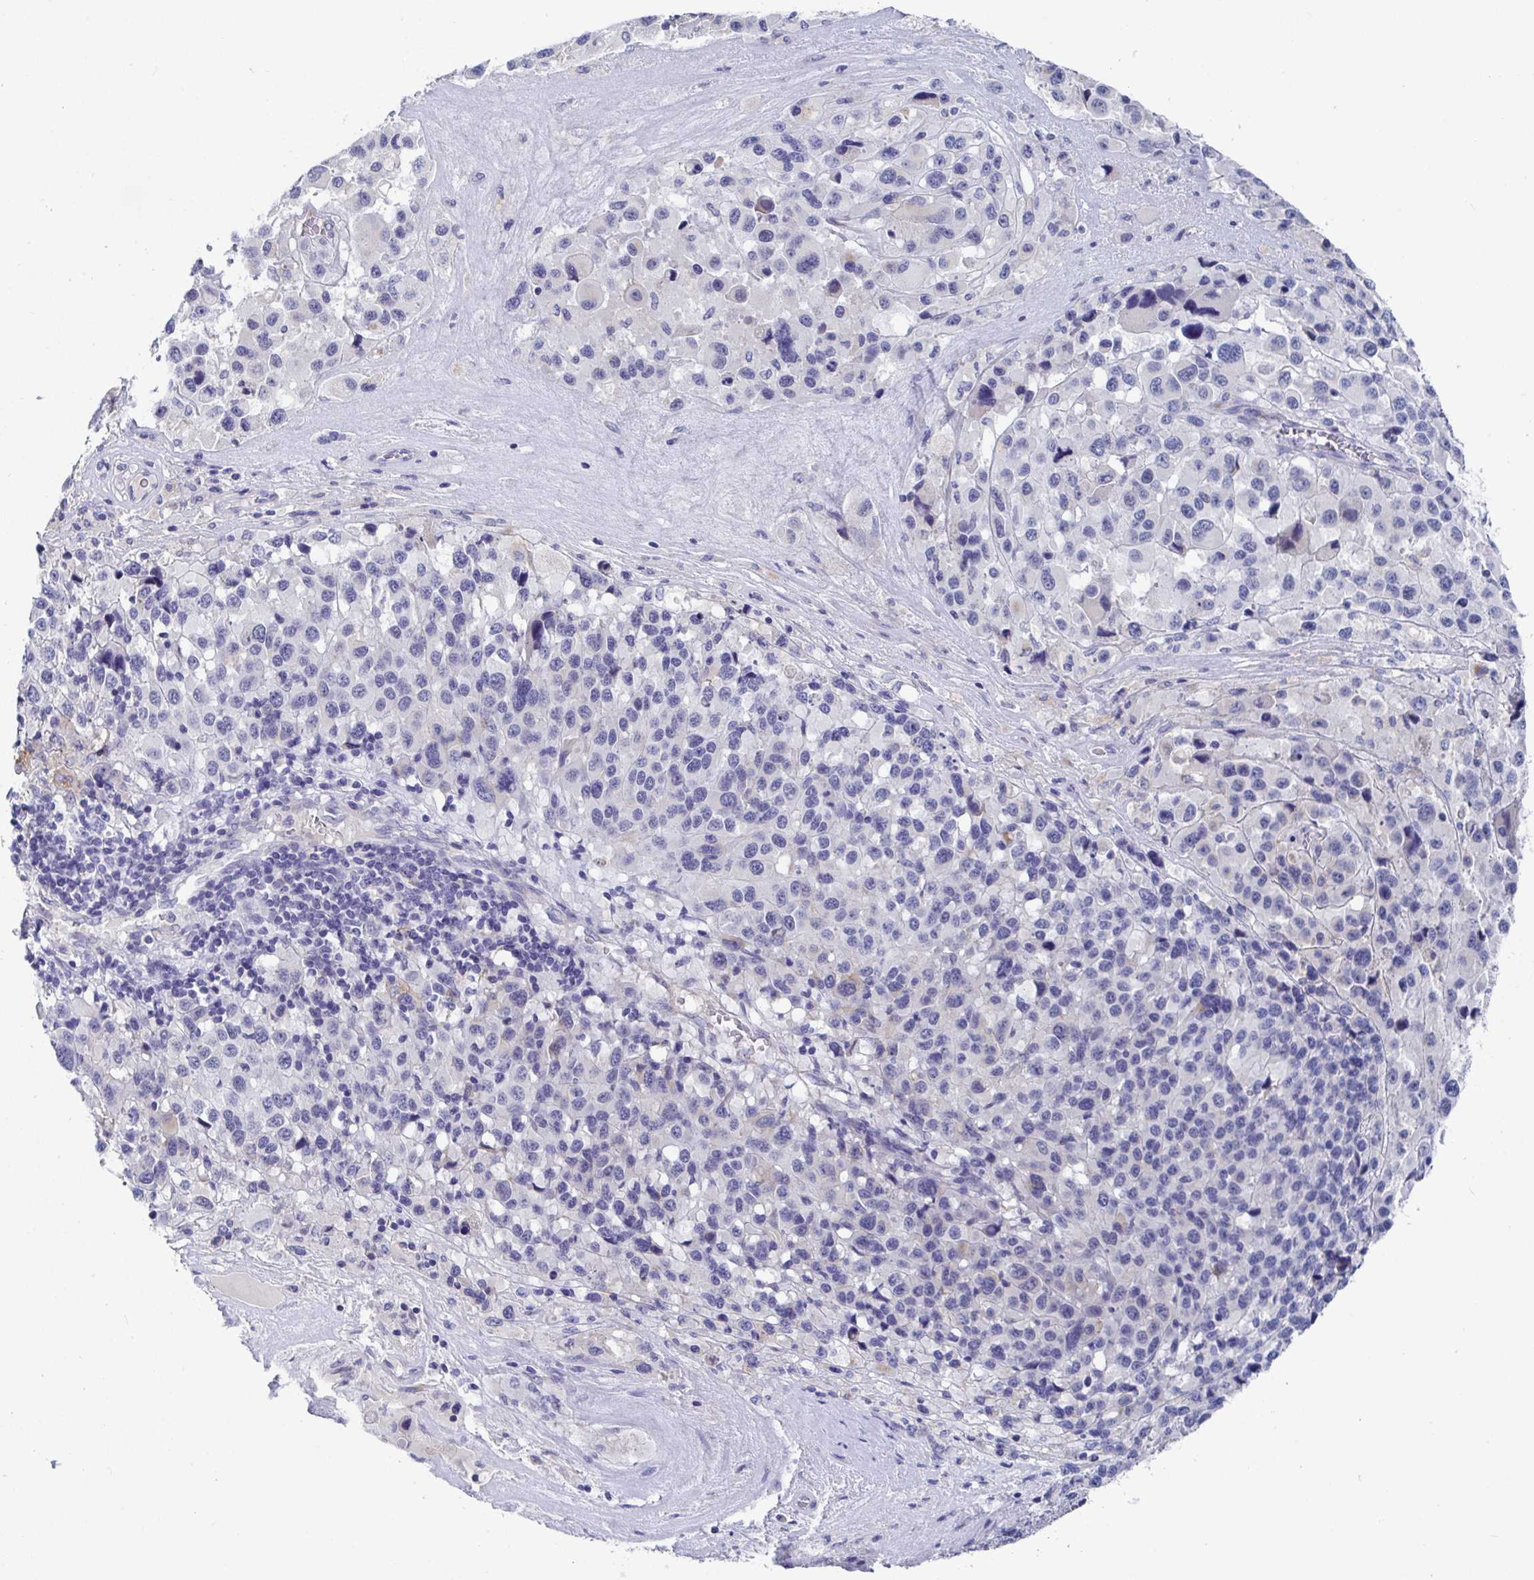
{"staining": {"intensity": "negative", "quantity": "none", "location": "none"}, "tissue": "melanoma", "cell_type": "Tumor cells", "image_type": "cancer", "snomed": [{"axis": "morphology", "description": "Malignant melanoma, Metastatic site"}, {"axis": "topography", "description": "Lymph node"}], "caption": "This is a histopathology image of immunohistochemistry (IHC) staining of melanoma, which shows no staining in tumor cells. The staining is performed using DAB brown chromogen with nuclei counter-stained in using hematoxylin.", "gene": "TAS2R39", "patient": {"sex": "female", "age": 65}}